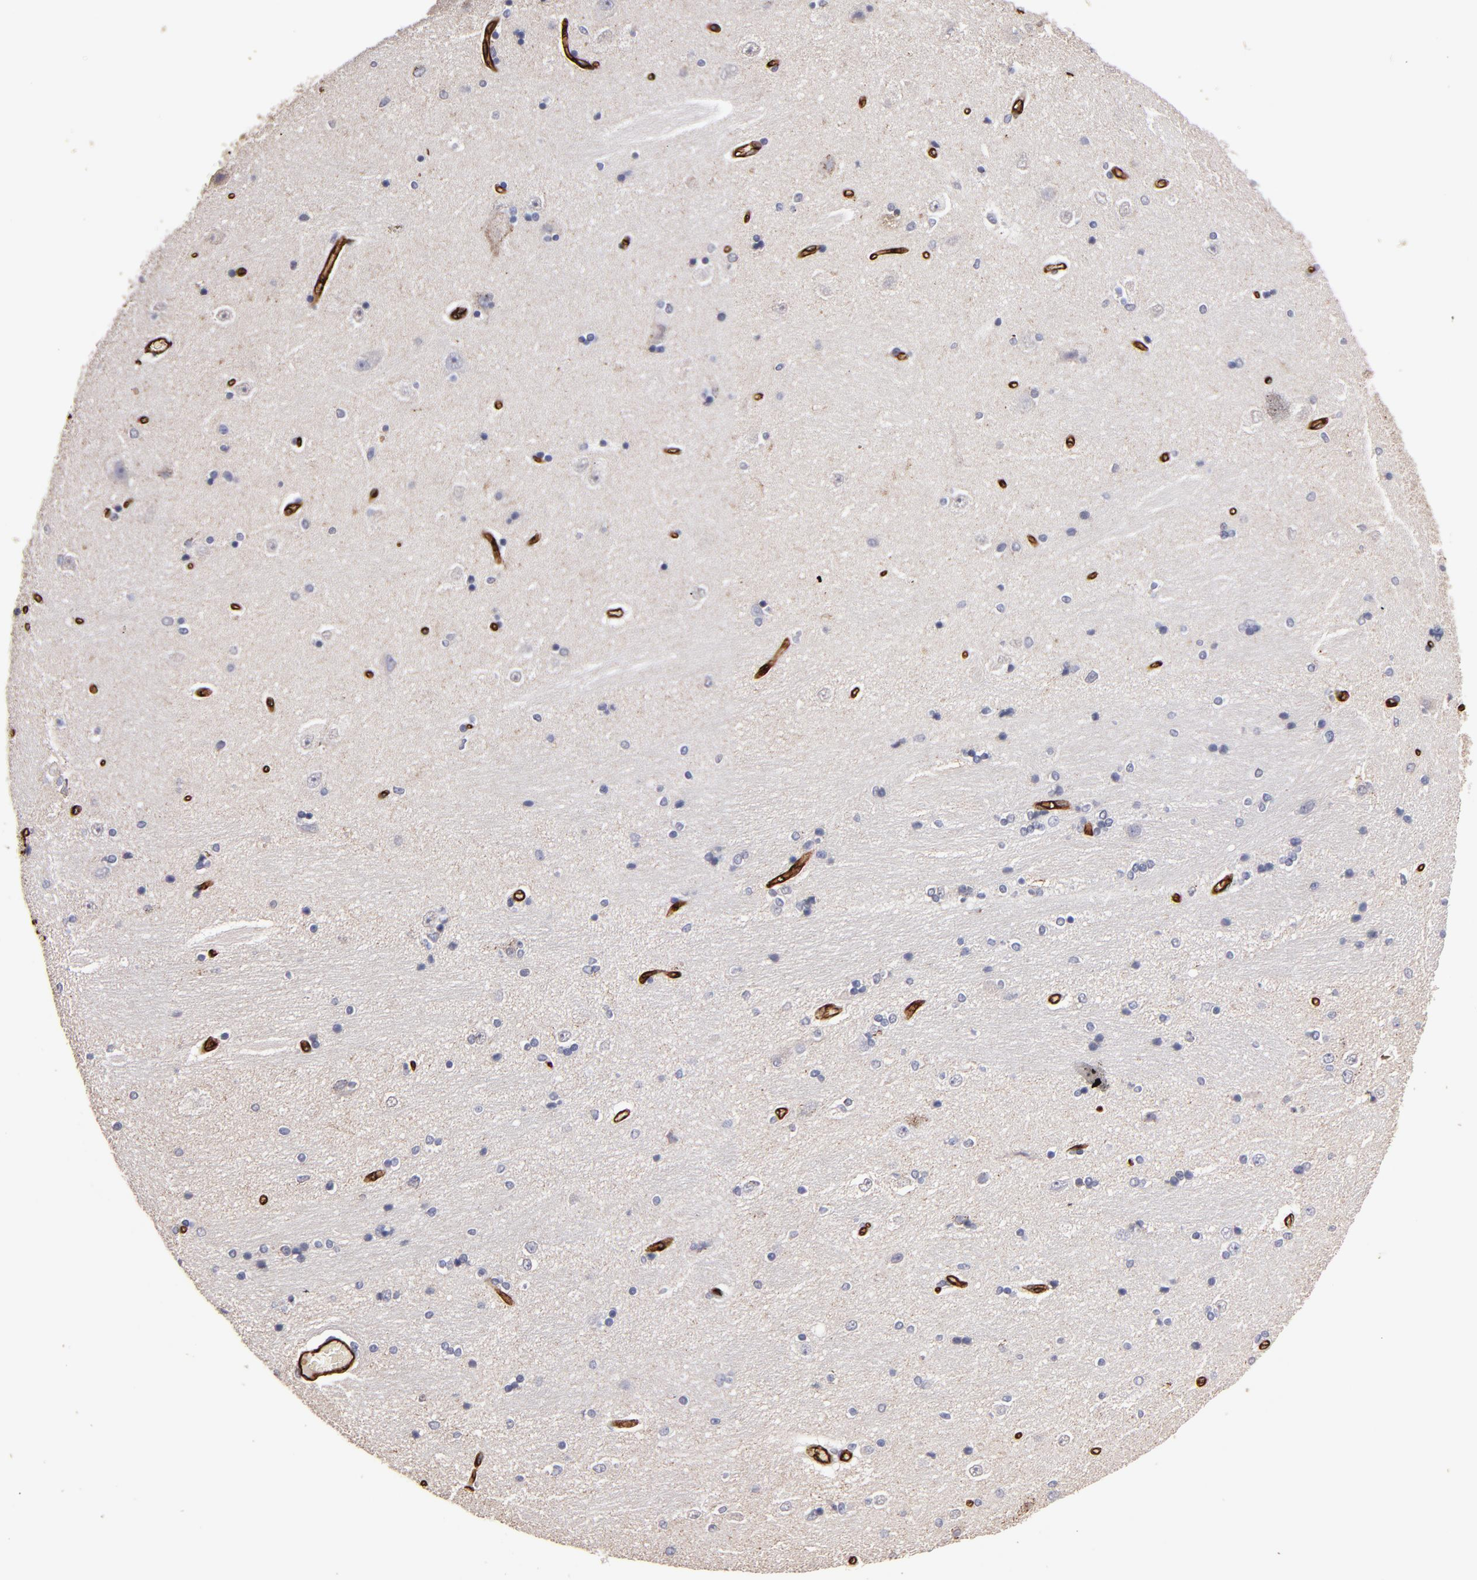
{"staining": {"intensity": "negative", "quantity": "none", "location": "none"}, "tissue": "hippocampus", "cell_type": "Glial cells", "image_type": "normal", "snomed": [{"axis": "morphology", "description": "Normal tissue, NOS"}, {"axis": "topography", "description": "Hippocampus"}], "caption": "An IHC micrograph of normal hippocampus is shown. There is no staining in glial cells of hippocampus. (Immunohistochemistry (ihc), brightfield microscopy, high magnification).", "gene": "CLDN5", "patient": {"sex": "female", "age": 54}}